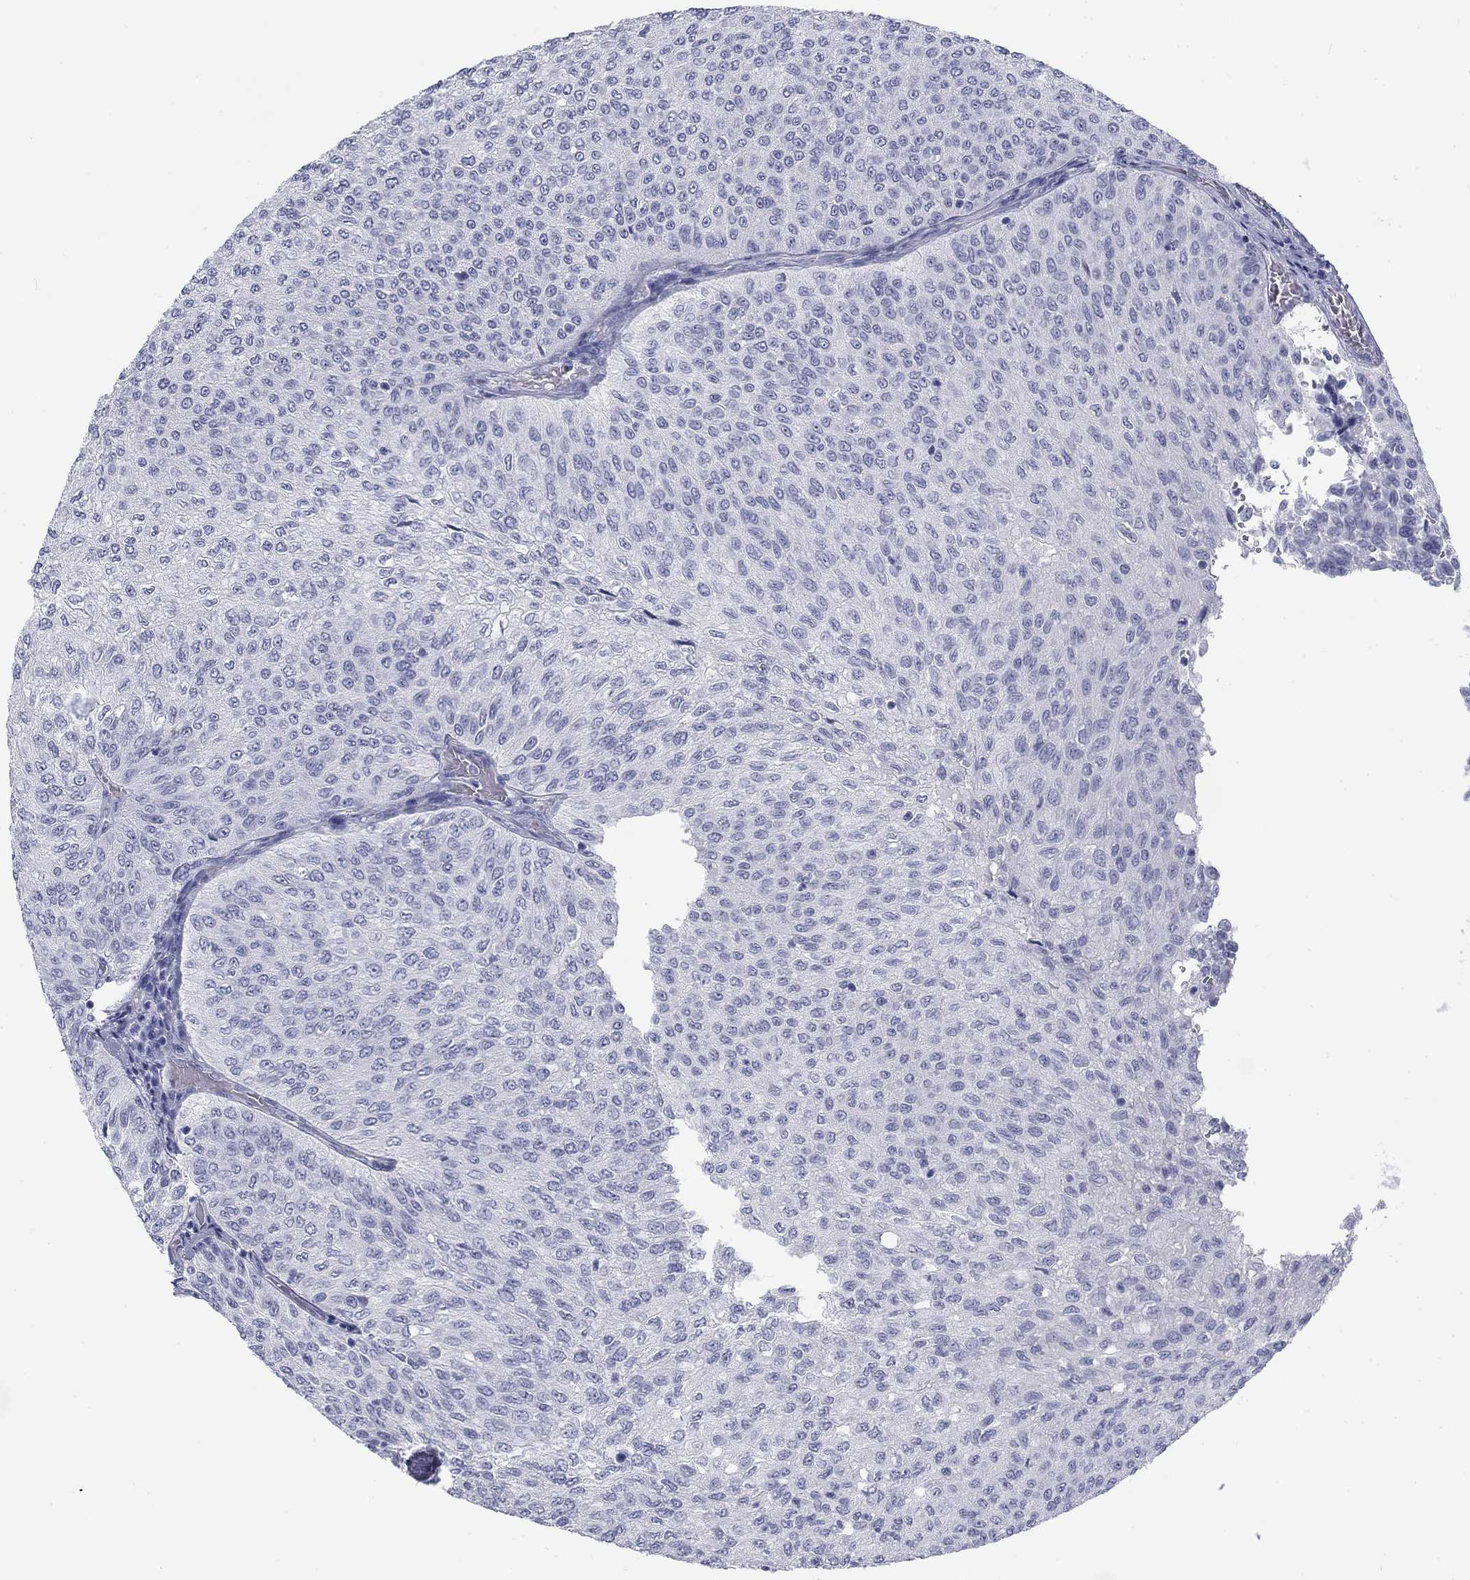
{"staining": {"intensity": "negative", "quantity": "none", "location": "none"}, "tissue": "urothelial cancer", "cell_type": "Tumor cells", "image_type": "cancer", "snomed": [{"axis": "morphology", "description": "Urothelial carcinoma, Low grade"}, {"axis": "topography", "description": "Urinary bladder"}], "caption": "Tumor cells are negative for protein expression in human urothelial carcinoma (low-grade).", "gene": "CALB1", "patient": {"sex": "male", "age": 78}}